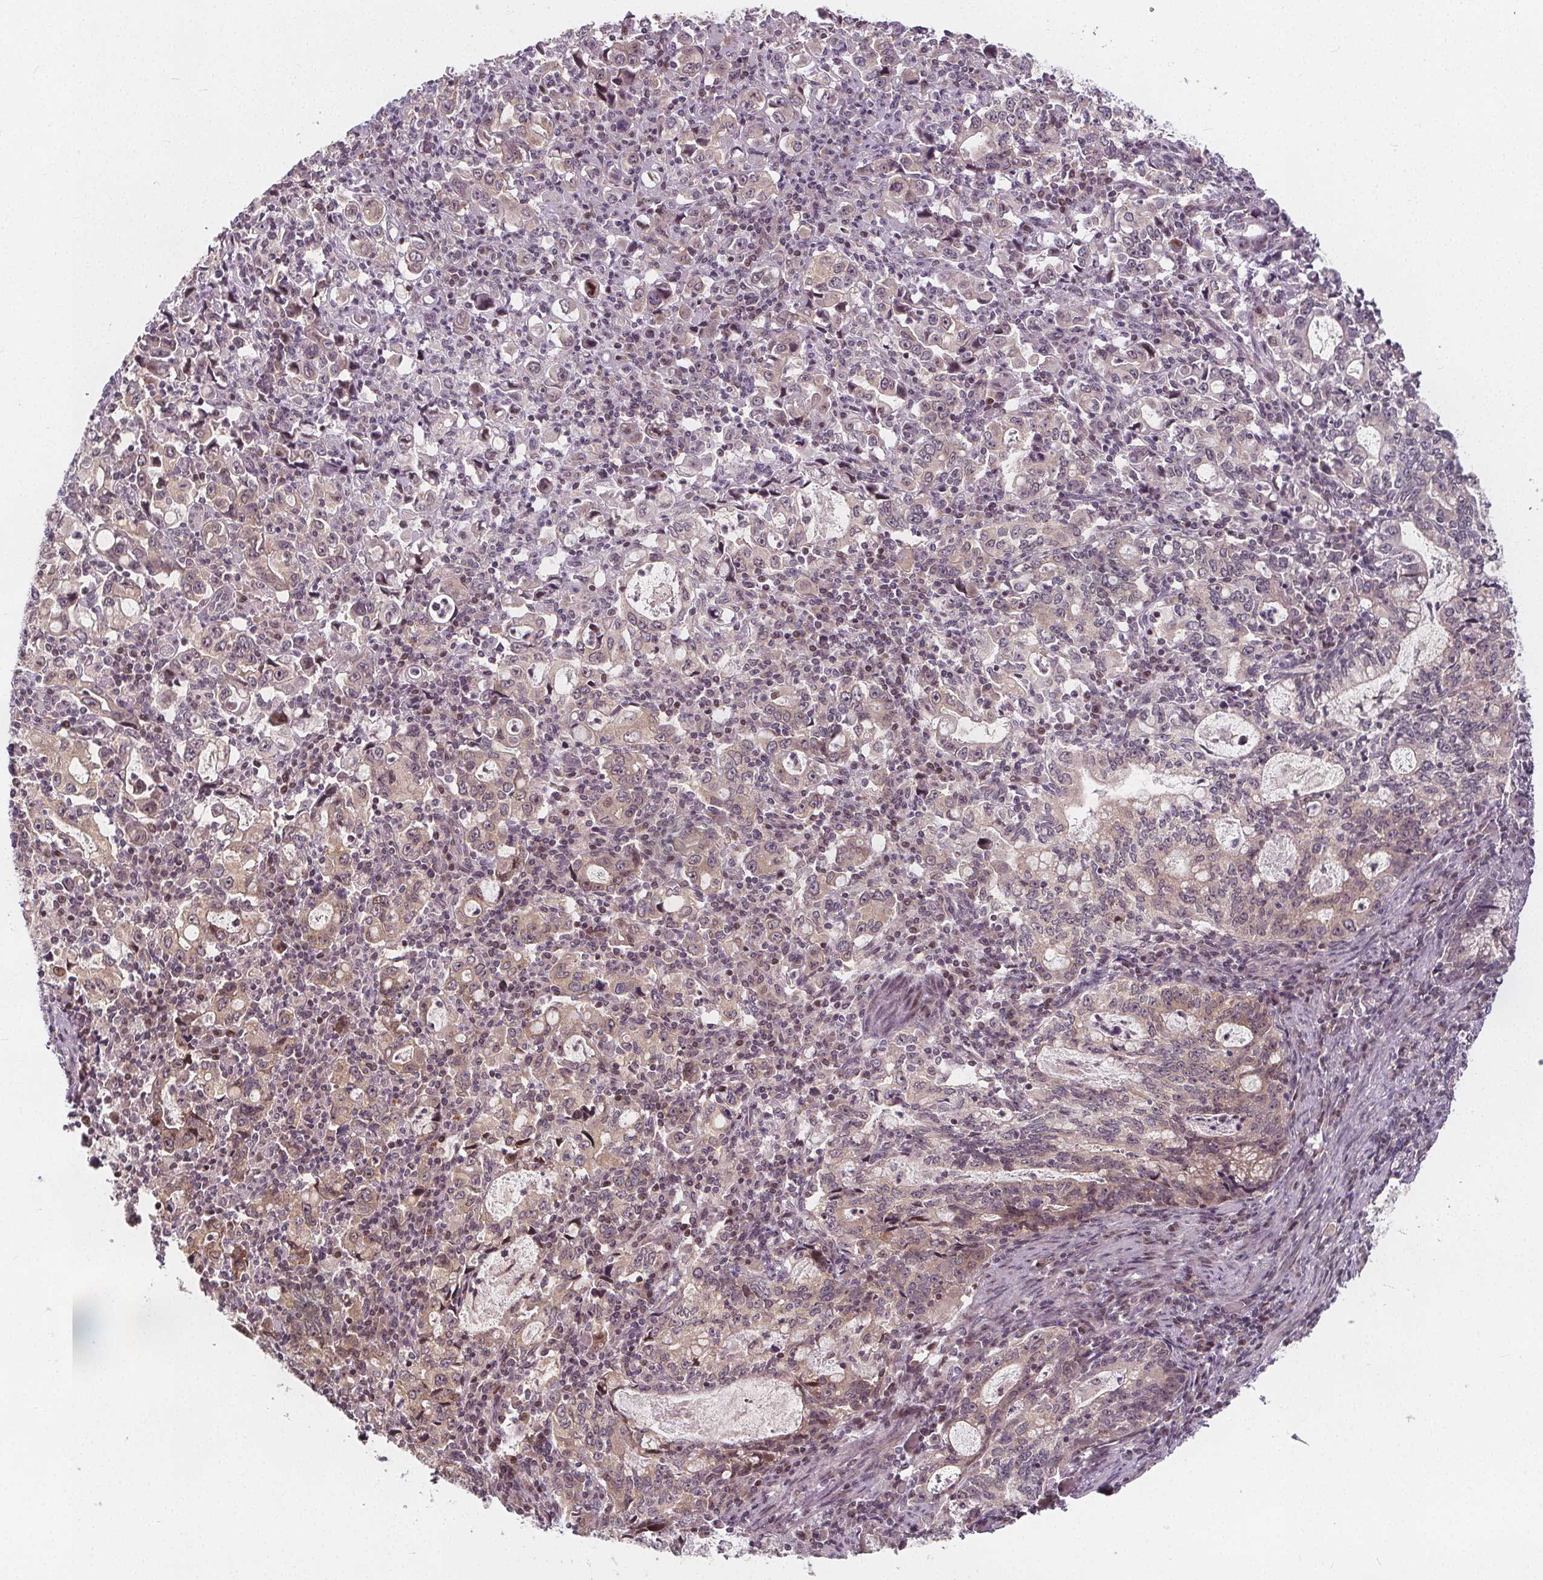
{"staining": {"intensity": "weak", "quantity": "25%-75%", "location": "cytoplasmic/membranous,nuclear"}, "tissue": "stomach cancer", "cell_type": "Tumor cells", "image_type": "cancer", "snomed": [{"axis": "morphology", "description": "Adenocarcinoma, NOS"}, {"axis": "topography", "description": "Stomach, lower"}], "caption": "A brown stain shows weak cytoplasmic/membranous and nuclear expression of a protein in human stomach adenocarcinoma tumor cells.", "gene": "AKT1S1", "patient": {"sex": "female", "age": 72}}